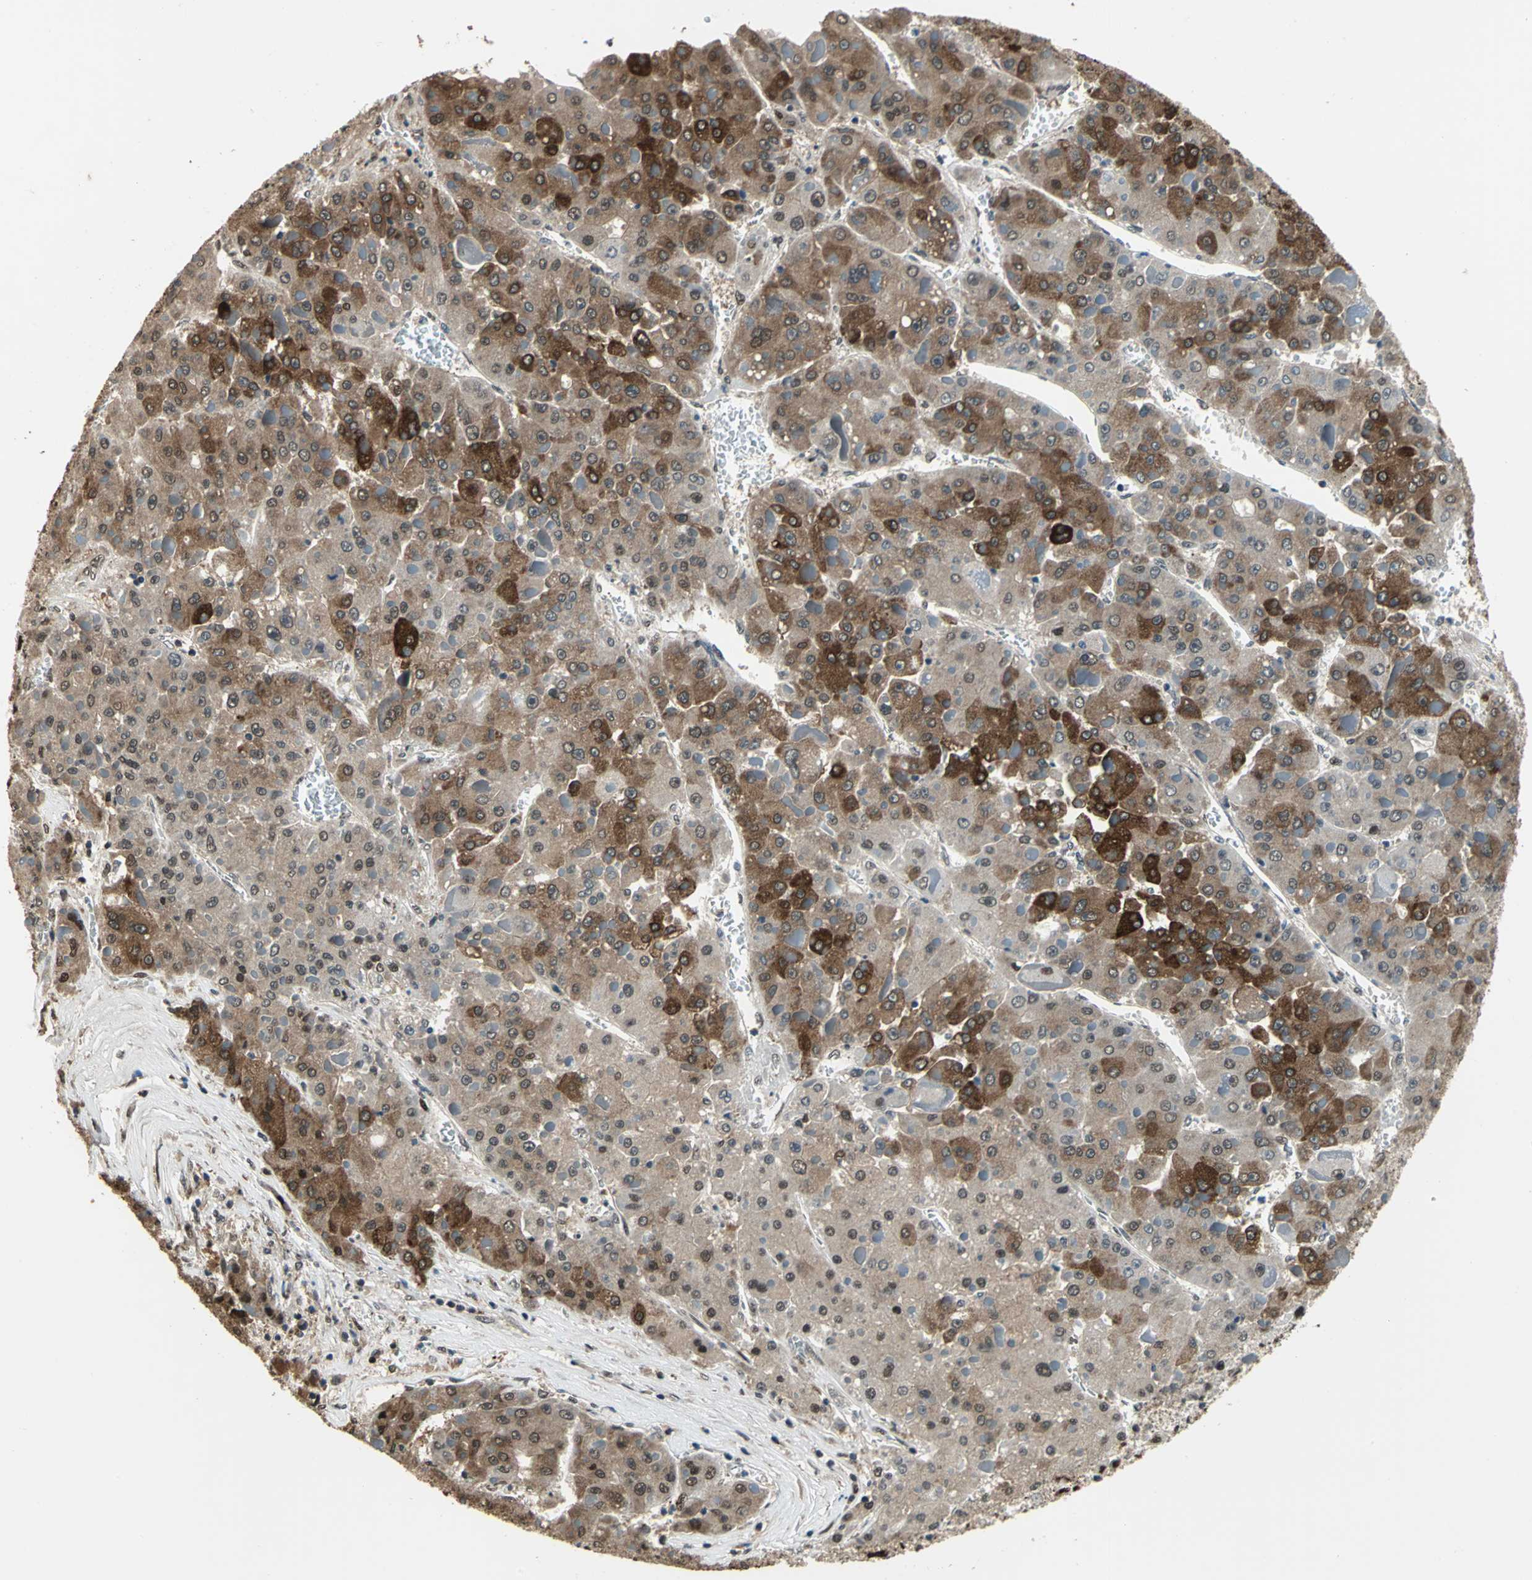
{"staining": {"intensity": "moderate", "quantity": ">75%", "location": "cytoplasmic/membranous,nuclear"}, "tissue": "liver cancer", "cell_type": "Tumor cells", "image_type": "cancer", "snomed": [{"axis": "morphology", "description": "Carcinoma, Hepatocellular, NOS"}, {"axis": "topography", "description": "Liver"}], "caption": "Immunohistochemical staining of liver cancer (hepatocellular carcinoma) demonstrates moderate cytoplasmic/membranous and nuclear protein staining in about >75% of tumor cells.", "gene": "MIS18BP1", "patient": {"sex": "female", "age": 73}}